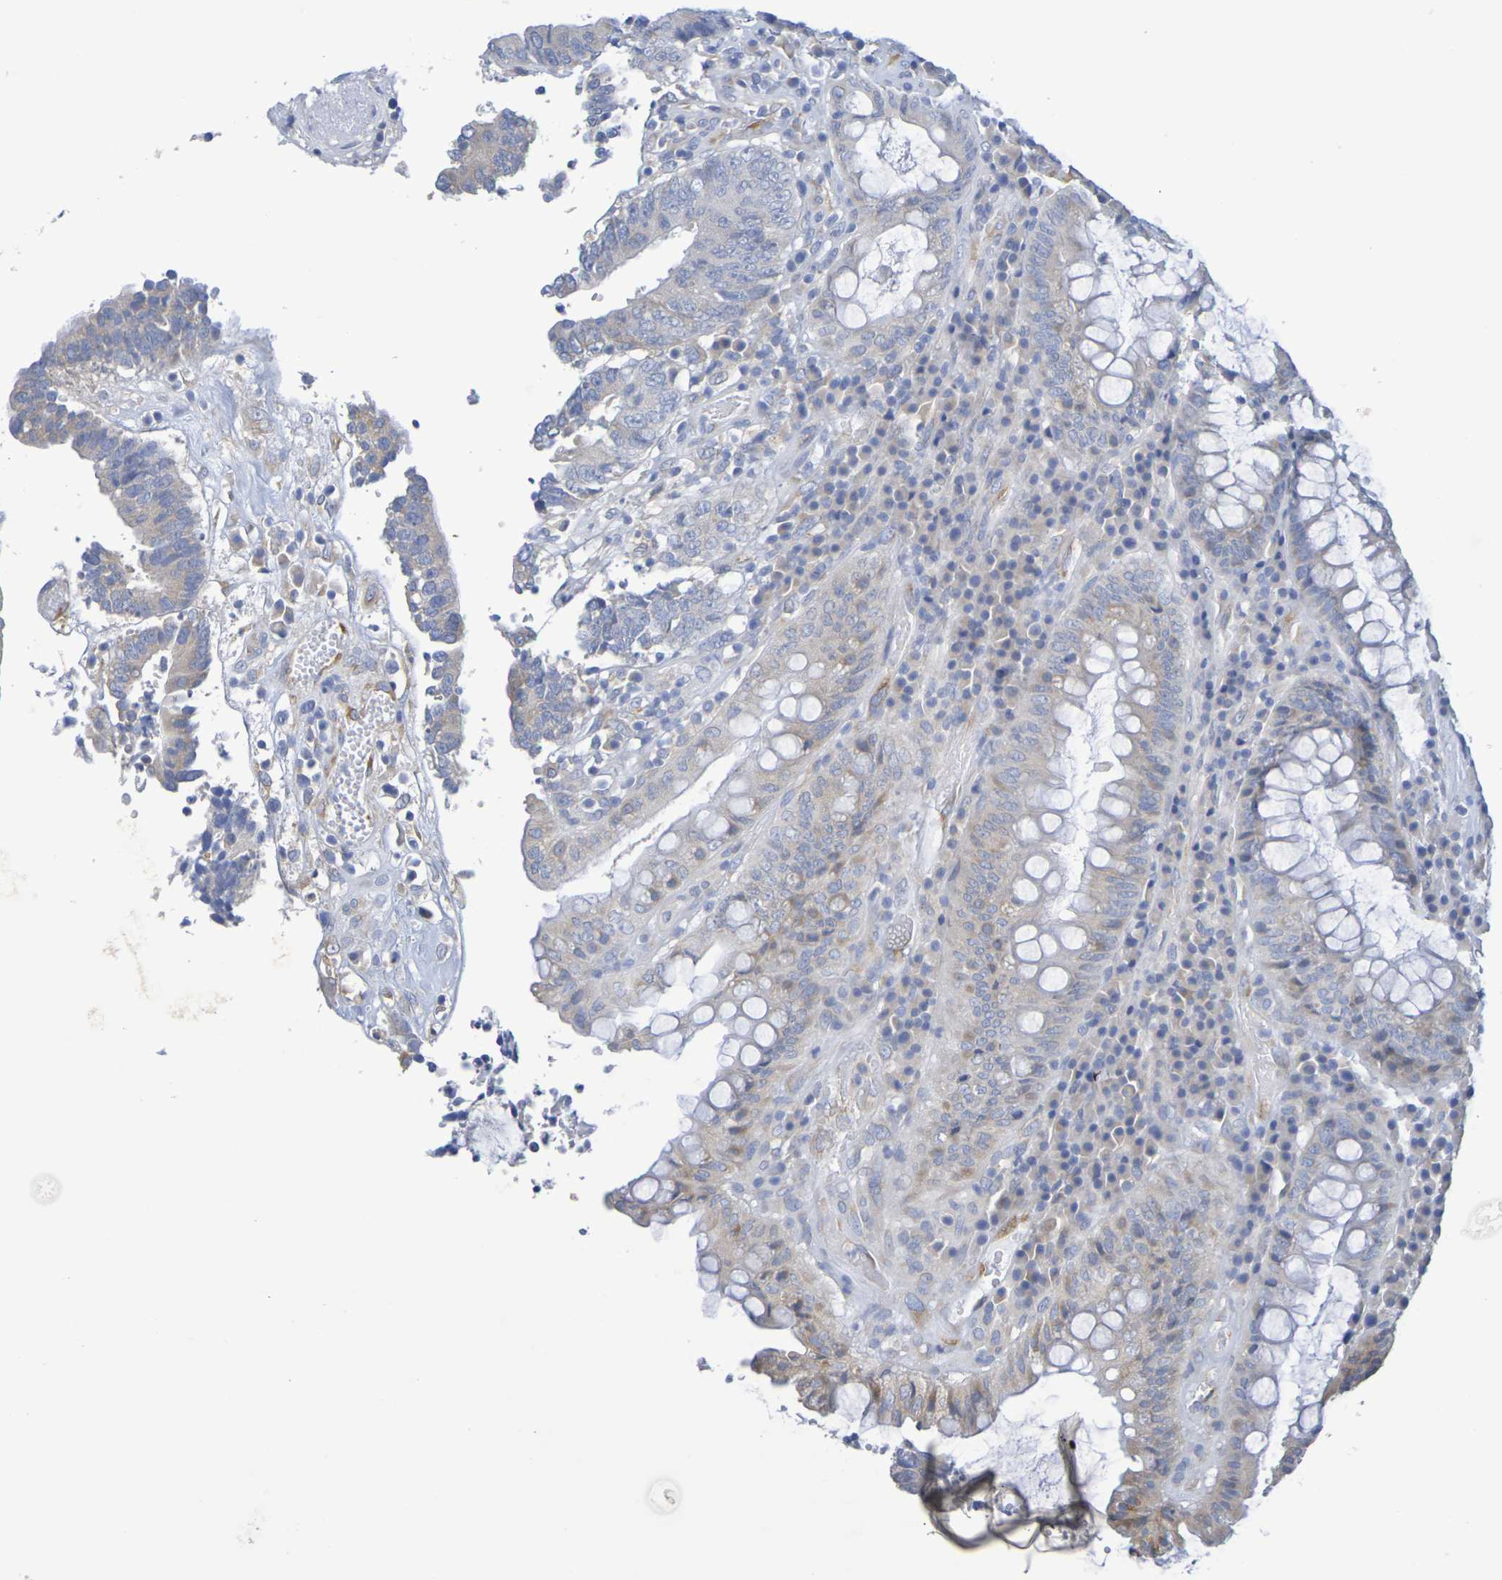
{"staining": {"intensity": "weak", "quantity": "25%-75%", "location": "cytoplasmic/membranous"}, "tissue": "colorectal cancer", "cell_type": "Tumor cells", "image_type": "cancer", "snomed": [{"axis": "morphology", "description": "Adenocarcinoma, NOS"}, {"axis": "topography", "description": "Rectum"}], "caption": "DAB immunohistochemical staining of colorectal cancer (adenocarcinoma) demonstrates weak cytoplasmic/membranous protein positivity in about 25%-75% of tumor cells.", "gene": "TMCC3", "patient": {"sex": "male", "age": 72}}